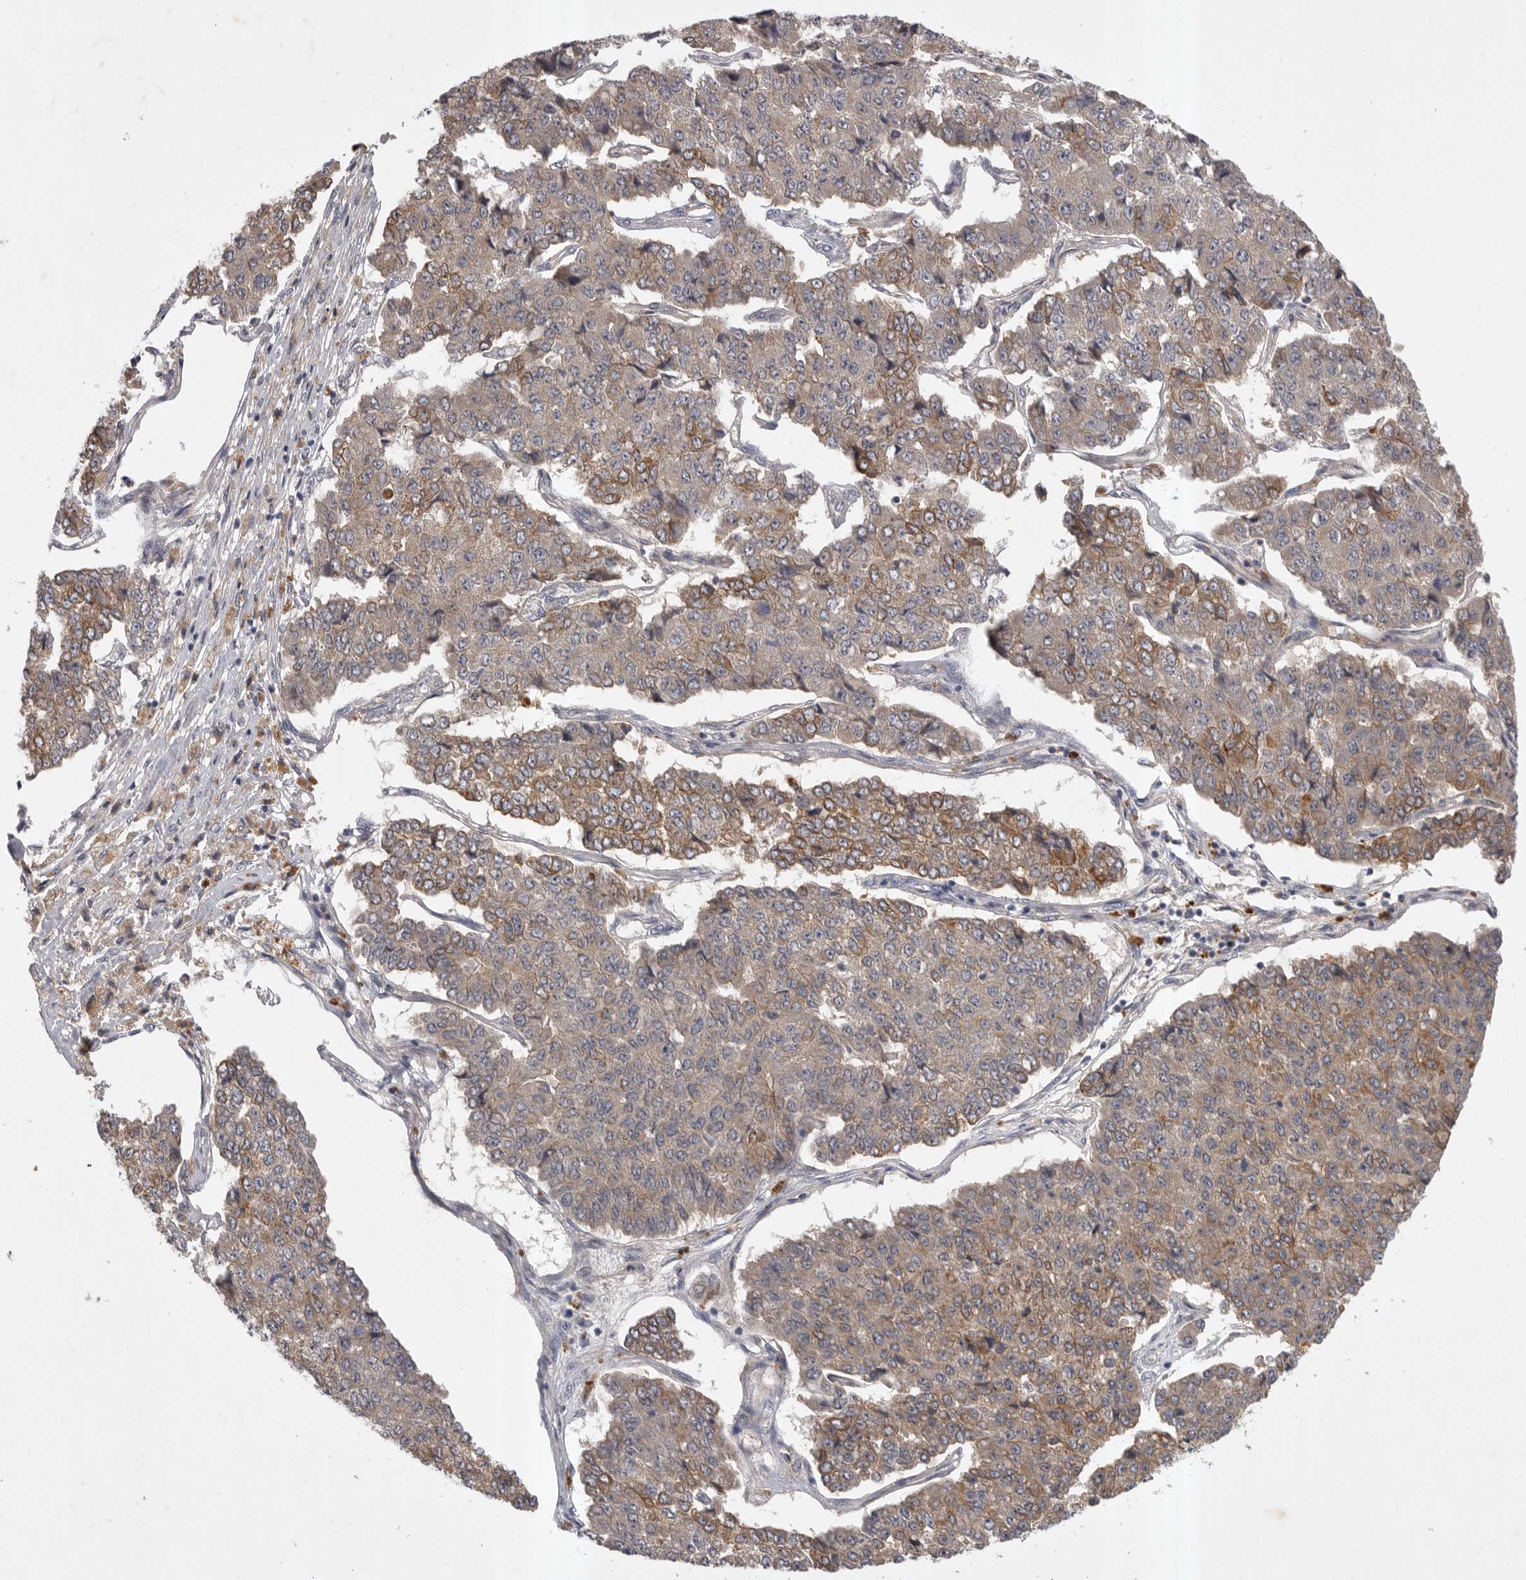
{"staining": {"intensity": "moderate", "quantity": "25%-75%", "location": "cytoplasmic/membranous"}, "tissue": "pancreatic cancer", "cell_type": "Tumor cells", "image_type": "cancer", "snomed": [{"axis": "morphology", "description": "Adenocarcinoma, NOS"}, {"axis": "topography", "description": "Pancreas"}], "caption": "IHC of pancreatic cancer (adenocarcinoma) exhibits medium levels of moderate cytoplasmic/membranous positivity in approximately 25%-75% of tumor cells. (Stains: DAB in brown, nuclei in blue, Microscopy: brightfield microscopy at high magnification).", "gene": "DHDDS", "patient": {"sex": "male", "age": 50}}